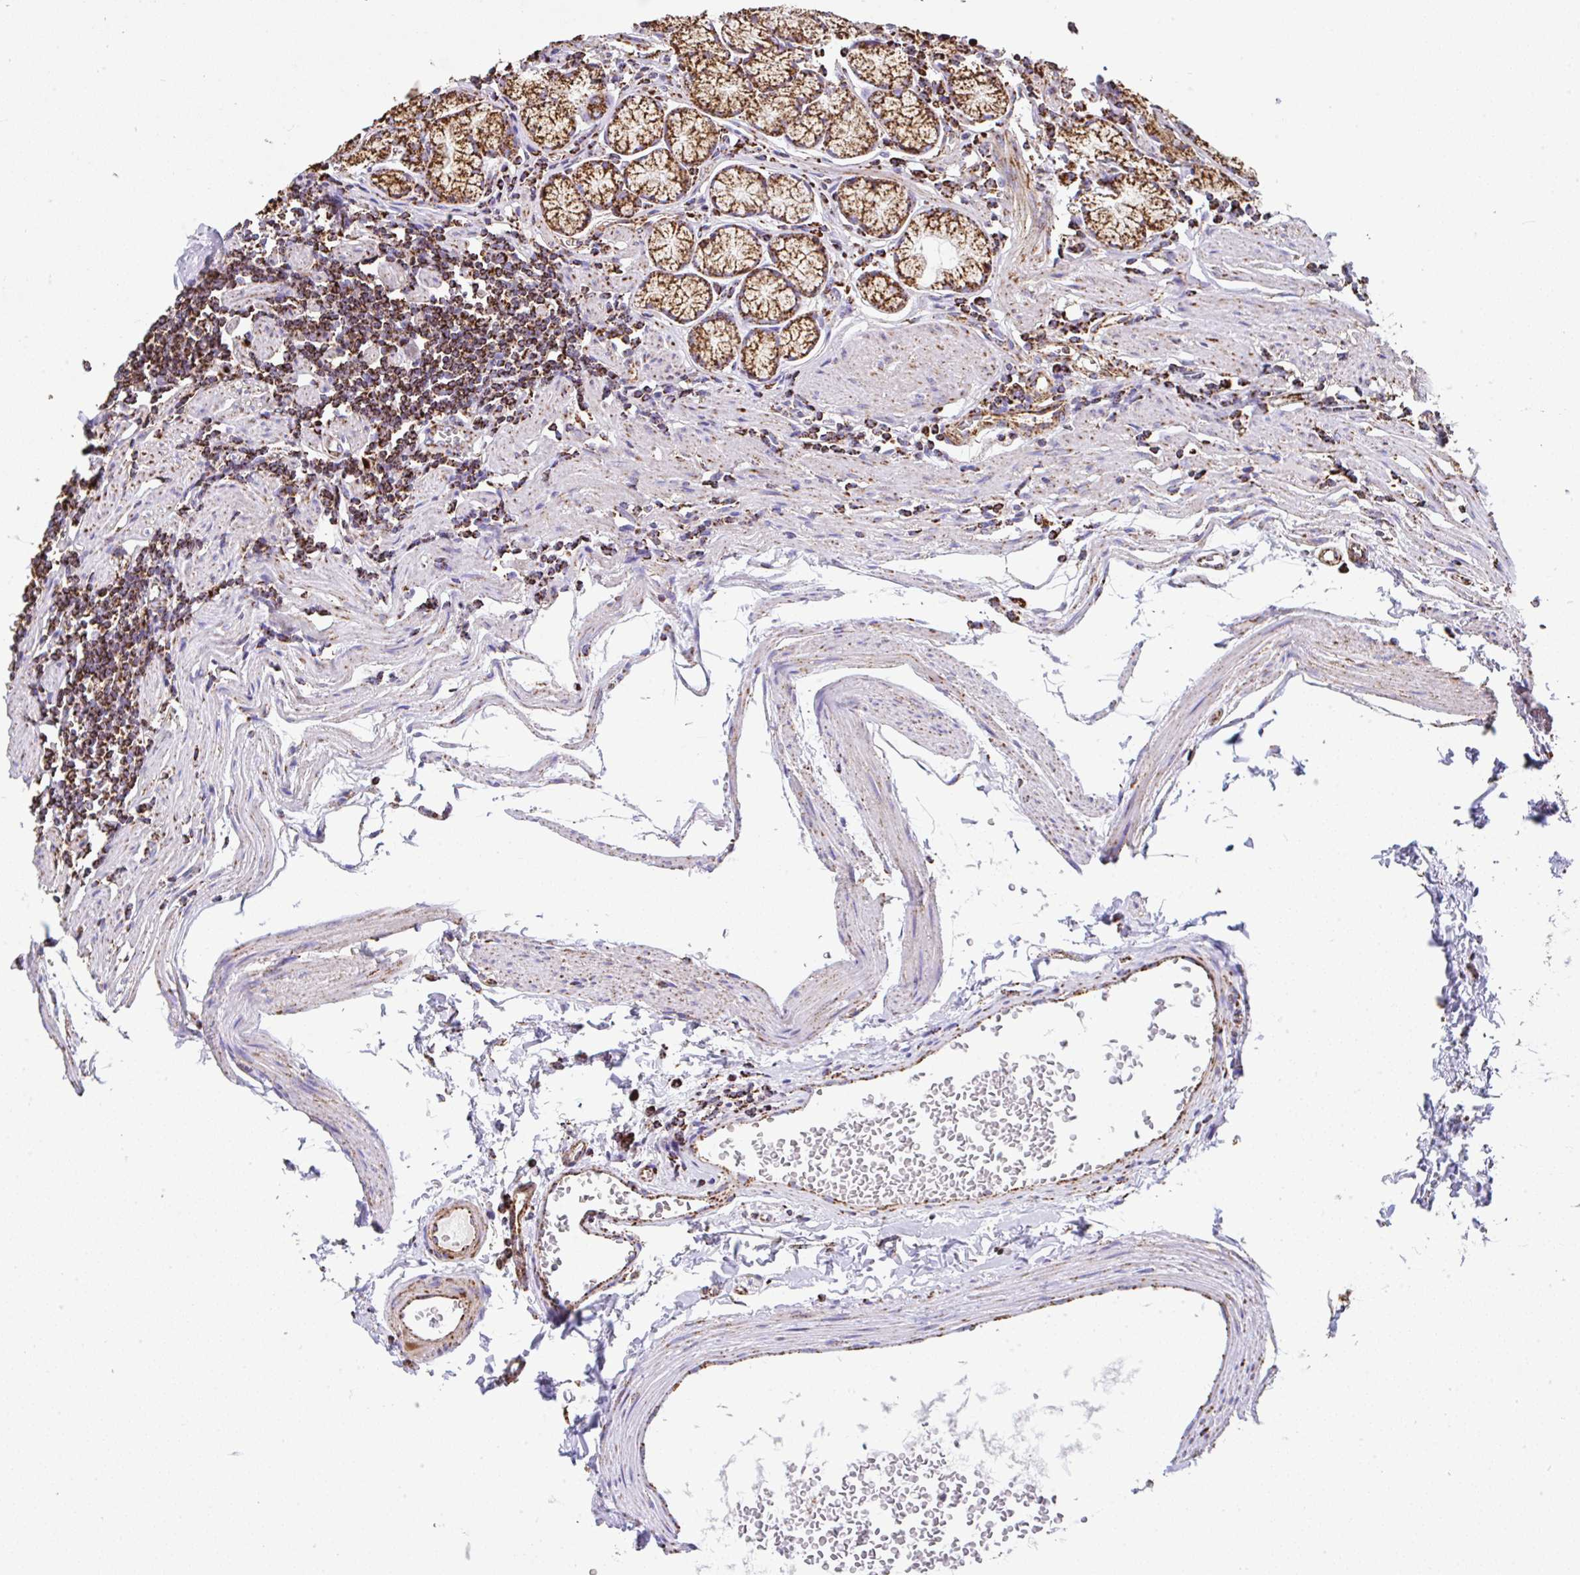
{"staining": {"intensity": "strong", "quantity": ">75%", "location": "cytoplasmic/membranous"}, "tissue": "stomach", "cell_type": "Glandular cells", "image_type": "normal", "snomed": [{"axis": "morphology", "description": "Normal tissue, NOS"}, {"axis": "topography", "description": "Stomach"}], "caption": "Protein staining of normal stomach shows strong cytoplasmic/membranous positivity in about >75% of glandular cells. (Brightfield microscopy of DAB IHC at high magnification).", "gene": "ANKRD33B", "patient": {"sex": "male", "age": 55}}